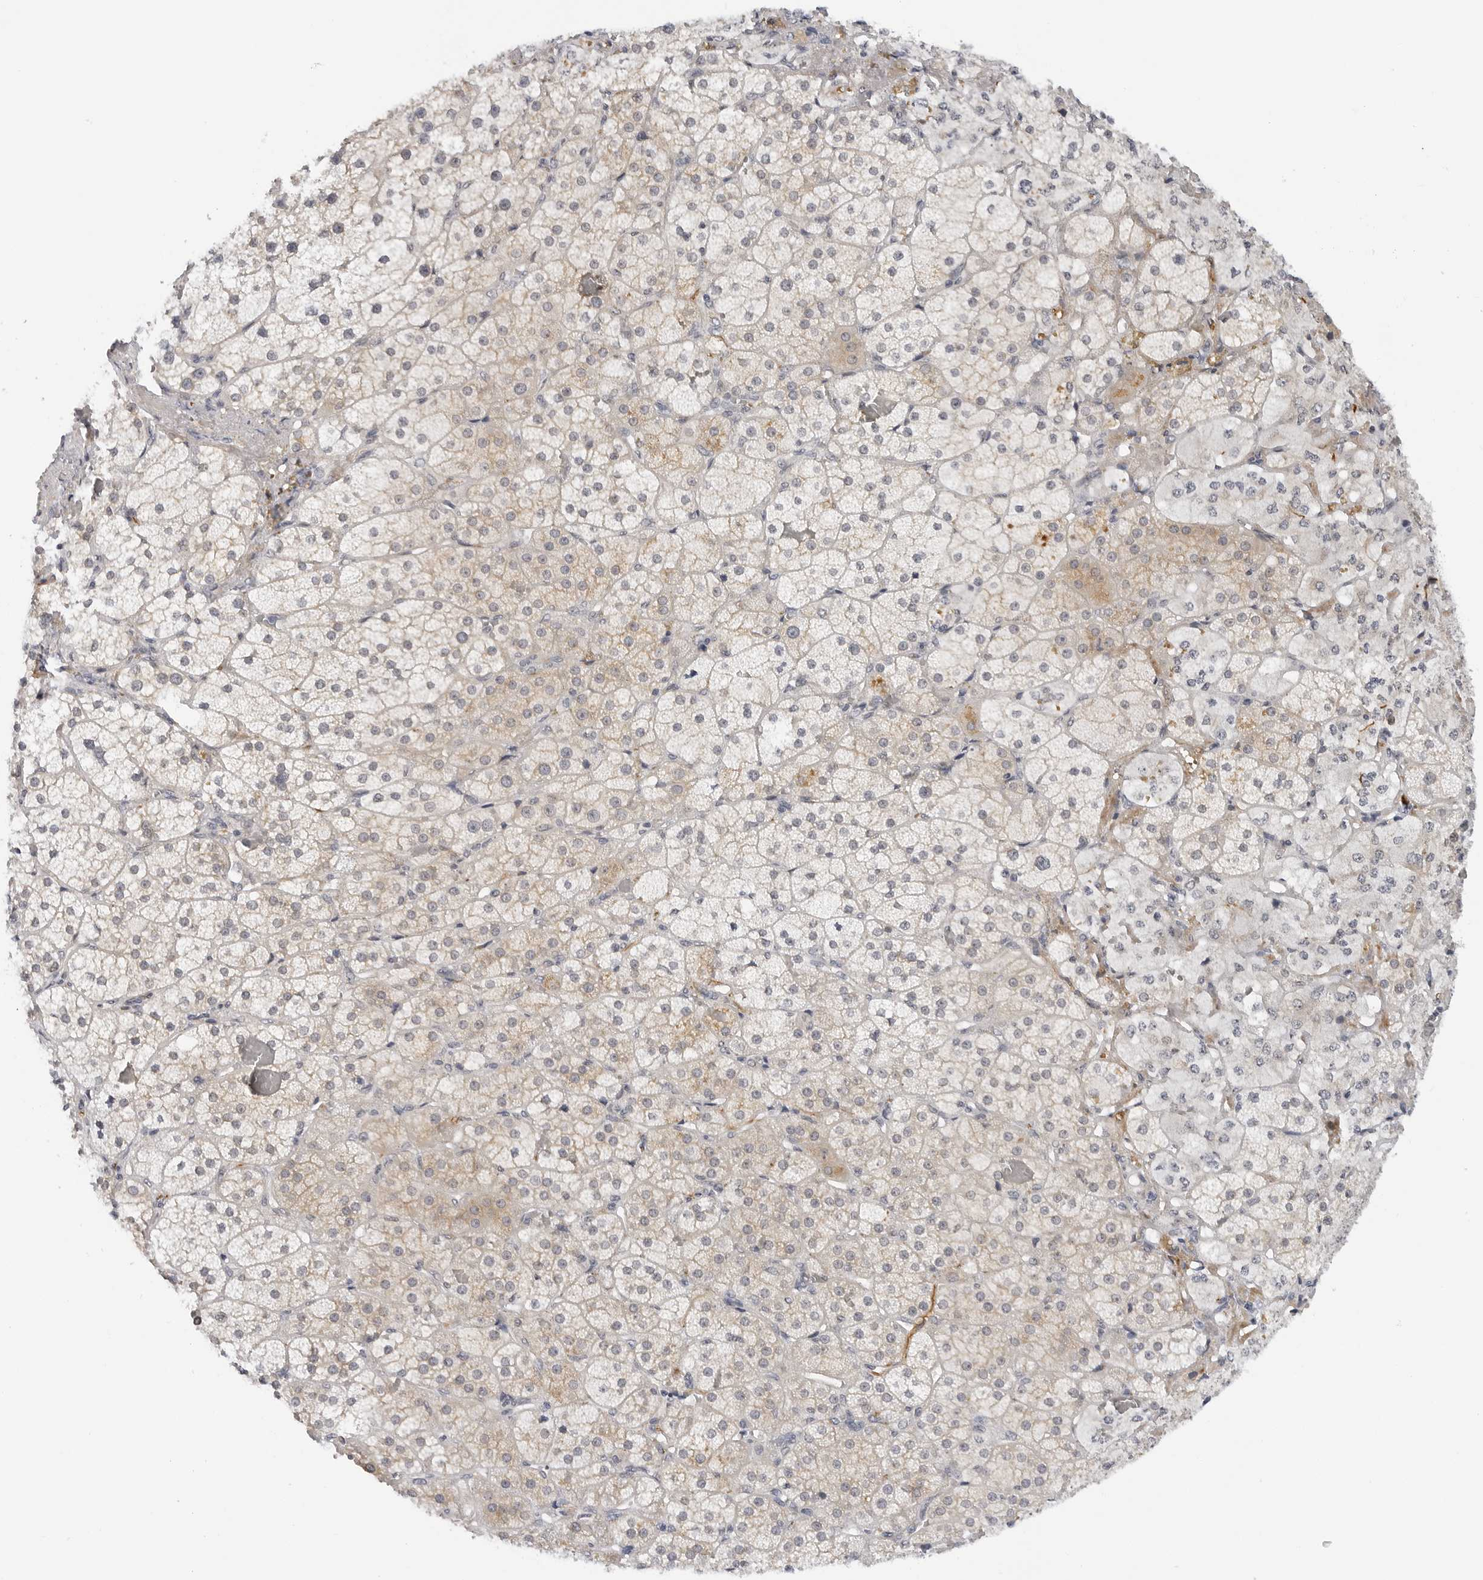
{"staining": {"intensity": "moderate", "quantity": "25%-75%", "location": "cytoplasmic/membranous"}, "tissue": "adrenal gland", "cell_type": "Glandular cells", "image_type": "normal", "snomed": [{"axis": "morphology", "description": "Normal tissue, NOS"}, {"axis": "topography", "description": "Adrenal gland"}], "caption": "IHC of normal human adrenal gland demonstrates medium levels of moderate cytoplasmic/membranous staining in approximately 25%-75% of glandular cells.", "gene": "MAP2K5", "patient": {"sex": "male", "age": 57}}